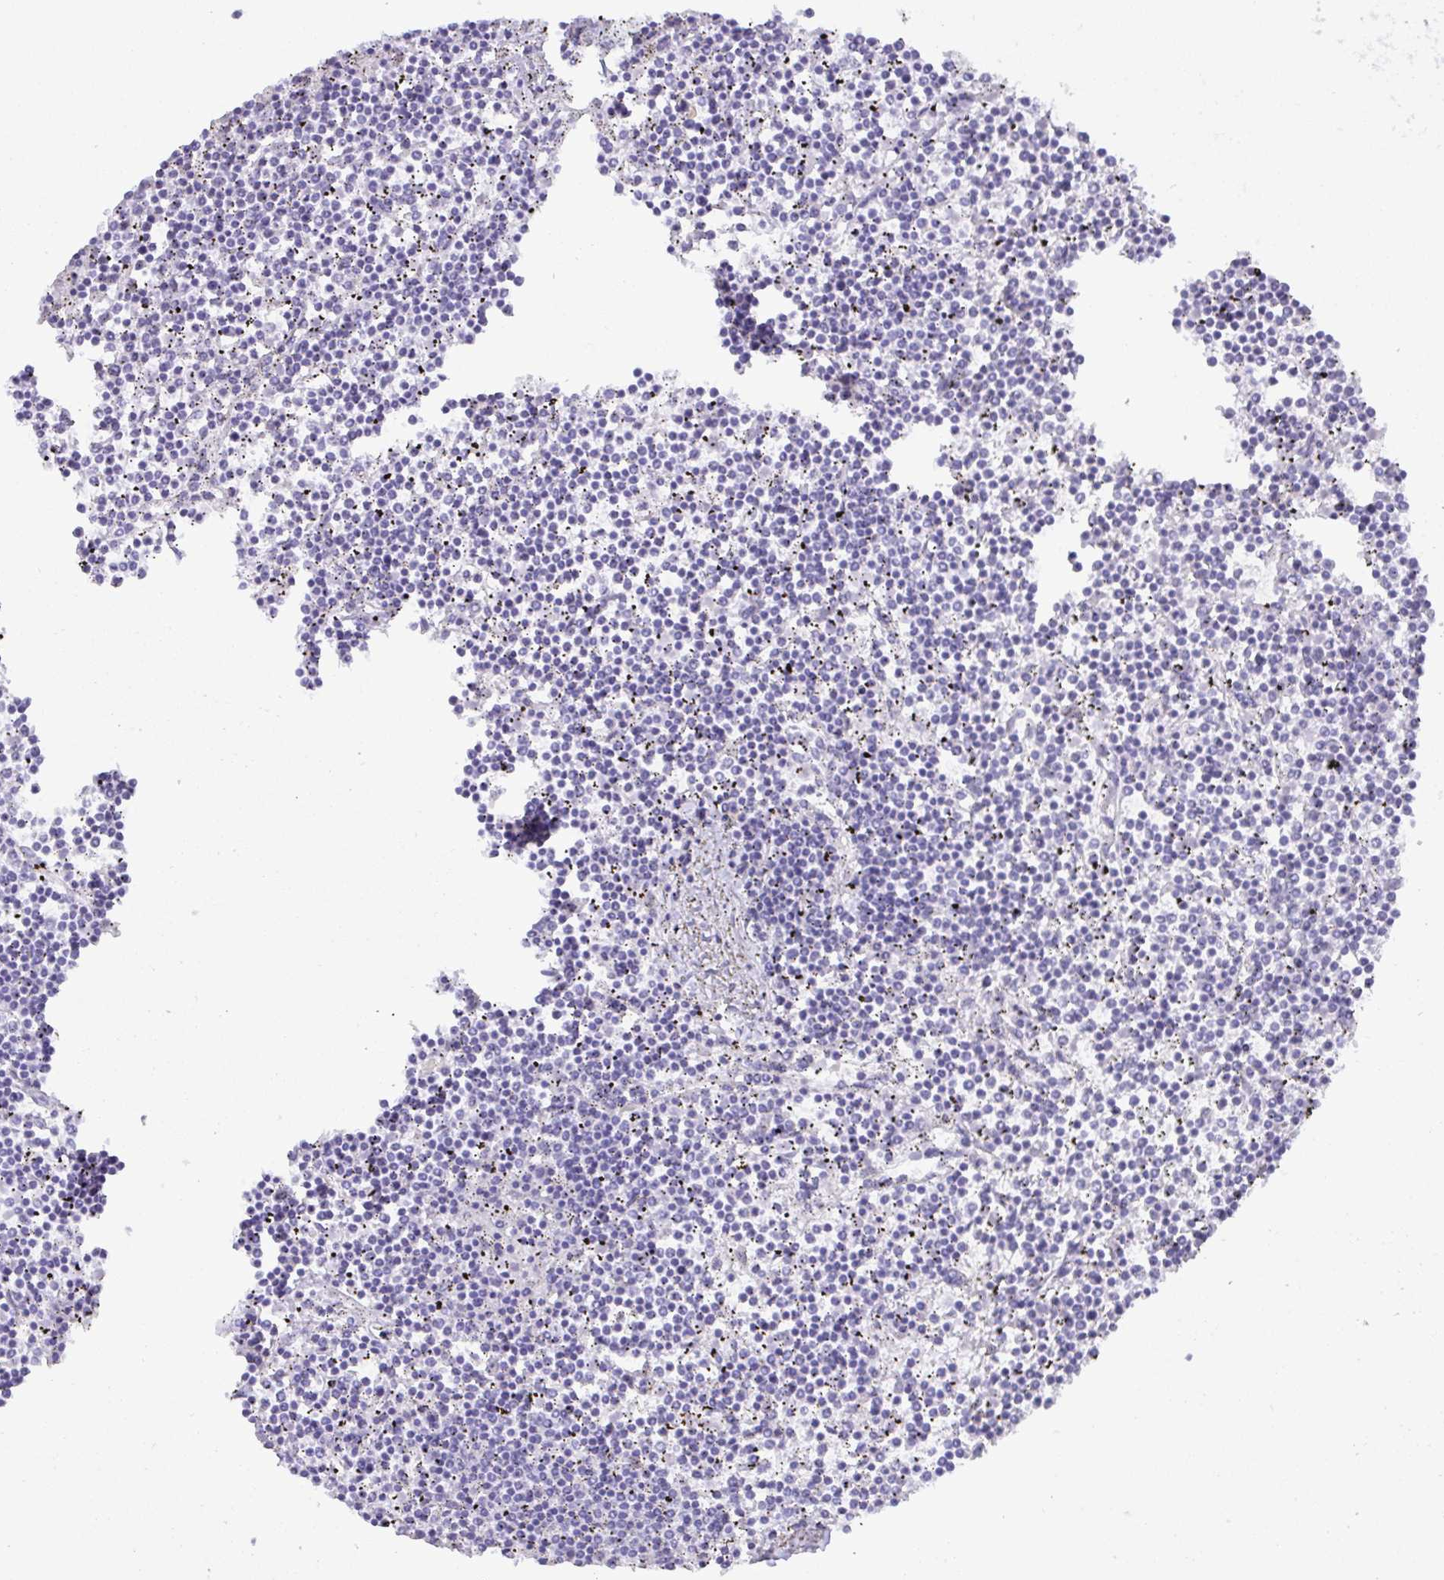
{"staining": {"intensity": "negative", "quantity": "none", "location": "none"}, "tissue": "lymphoma", "cell_type": "Tumor cells", "image_type": "cancer", "snomed": [{"axis": "morphology", "description": "Malignant lymphoma, non-Hodgkin's type, Low grade"}, {"axis": "topography", "description": "Spleen"}], "caption": "The immunohistochemistry (IHC) histopathology image has no significant staining in tumor cells of low-grade malignant lymphoma, non-Hodgkin's type tissue.", "gene": "C4orf33", "patient": {"sex": "female", "age": 19}}